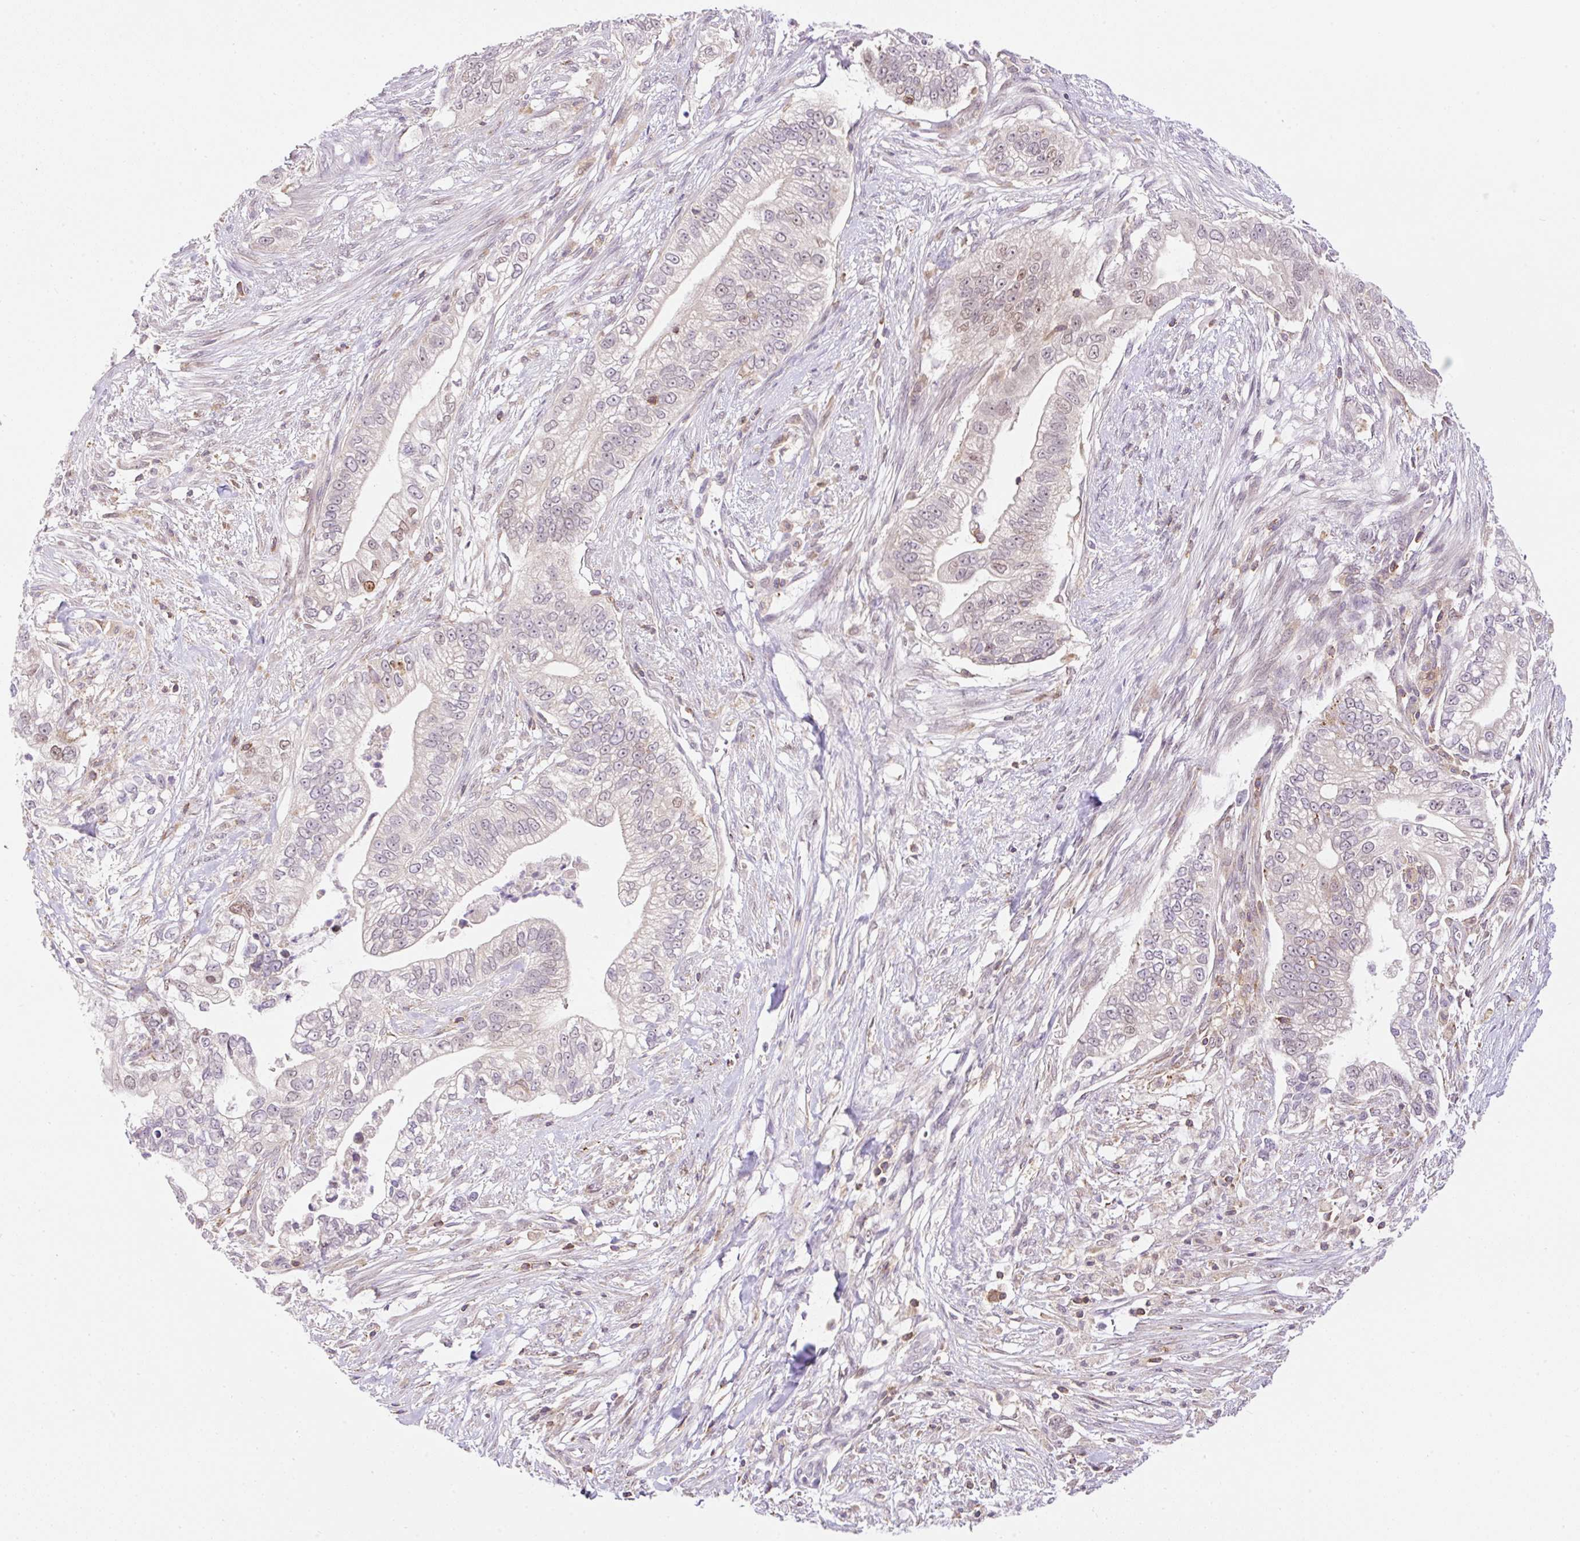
{"staining": {"intensity": "weak", "quantity": "<25%", "location": "nuclear"}, "tissue": "pancreatic cancer", "cell_type": "Tumor cells", "image_type": "cancer", "snomed": [{"axis": "morphology", "description": "Adenocarcinoma, NOS"}, {"axis": "topography", "description": "Pancreas"}], "caption": "The micrograph exhibits no staining of tumor cells in pancreatic adenocarcinoma. The staining was performed using DAB to visualize the protein expression in brown, while the nuclei were stained in blue with hematoxylin (Magnification: 20x).", "gene": "CARD11", "patient": {"sex": "male", "age": 70}}